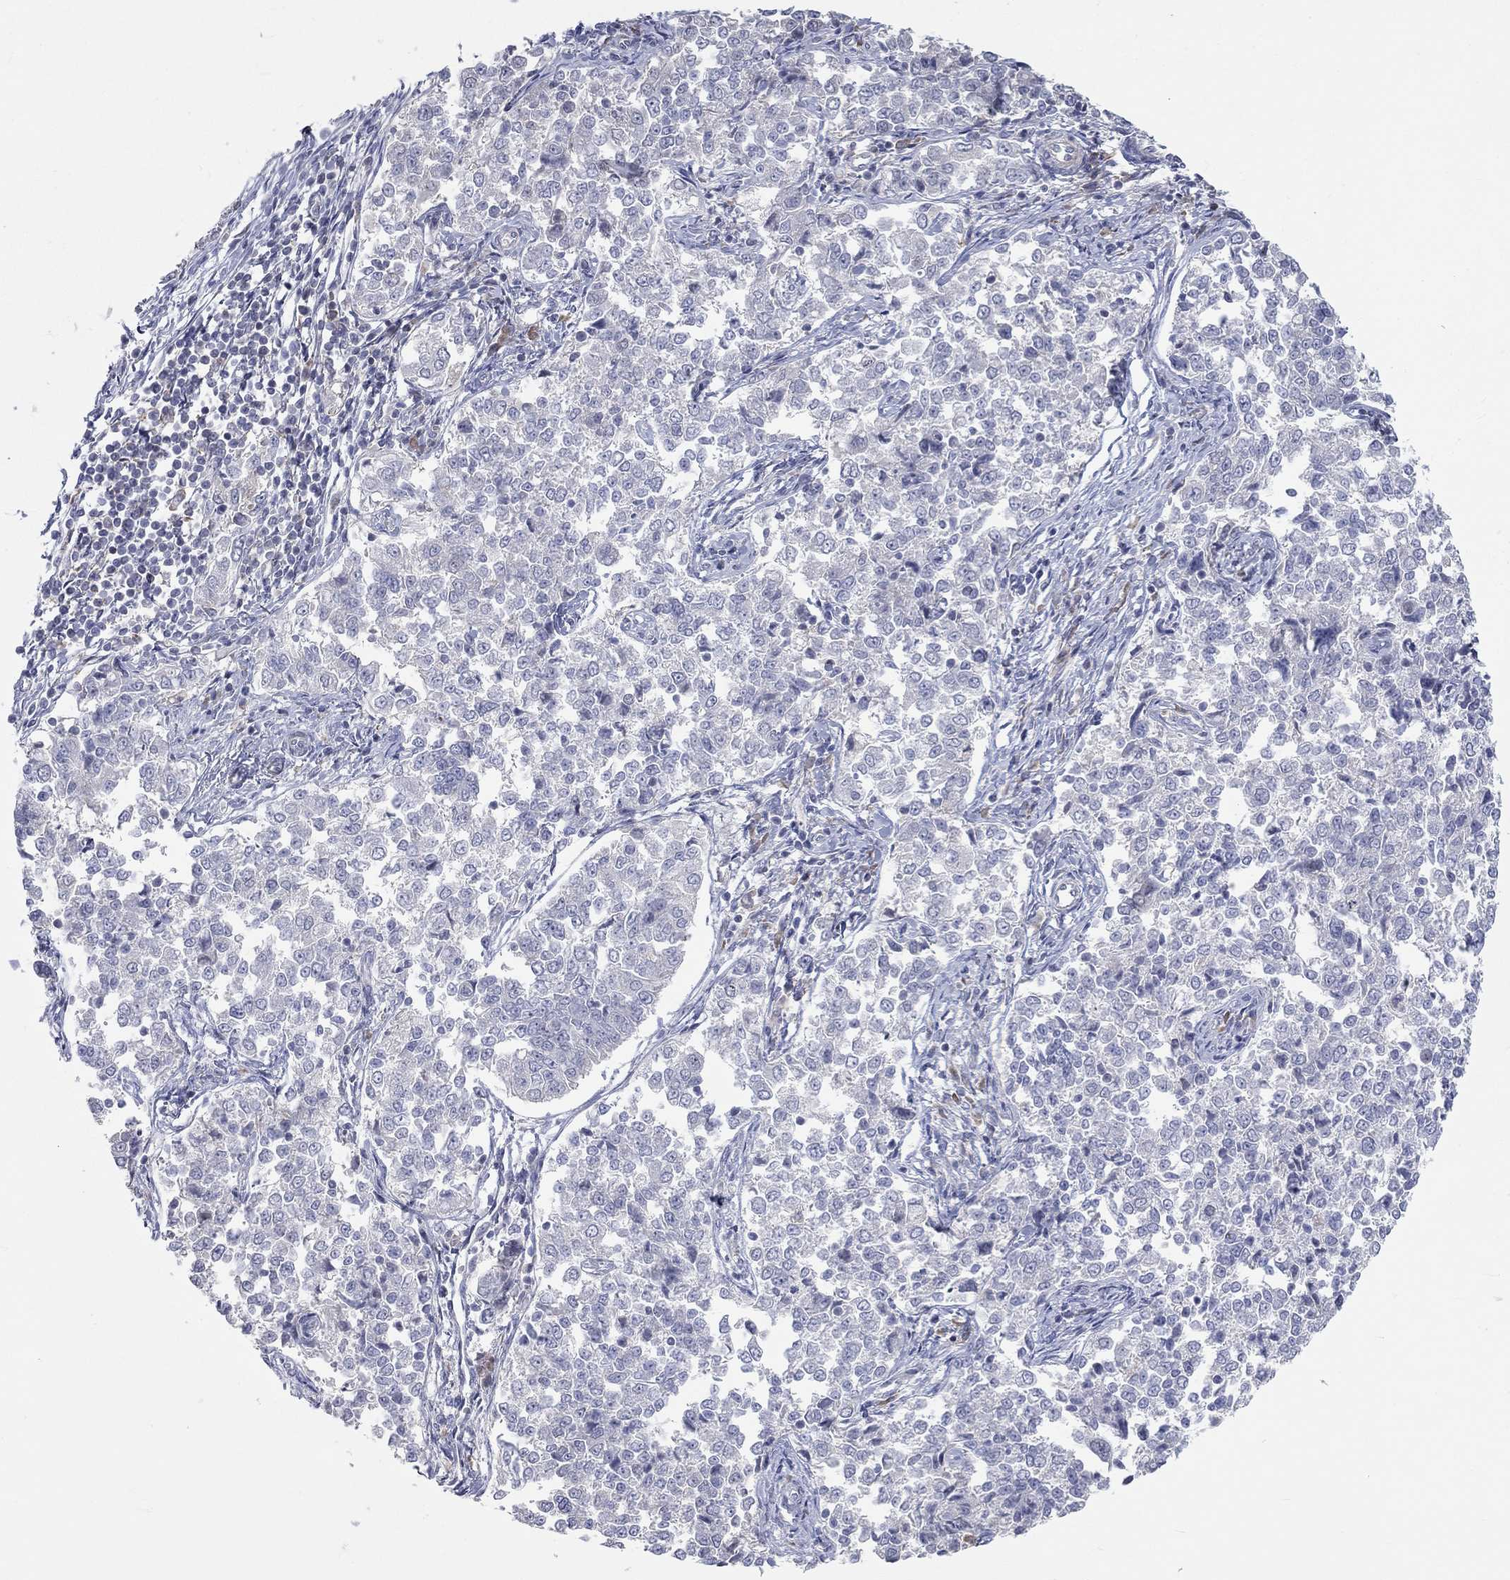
{"staining": {"intensity": "negative", "quantity": "none", "location": "none"}, "tissue": "endometrial cancer", "cell_type": "Tumor cells", "image_type": "cancer", "snomed": [{"axis": "morphology", "description": "Adenocarcinoma, NOS"}, {"axis": "topography", "description": "Endometrium"}], "caption": "A micrograph of human endometrial adenocarcinoma is negative for staining in tumor cells.", "gene": "PCDHGA10", "patient": {"sex": "female", "age": 43}}